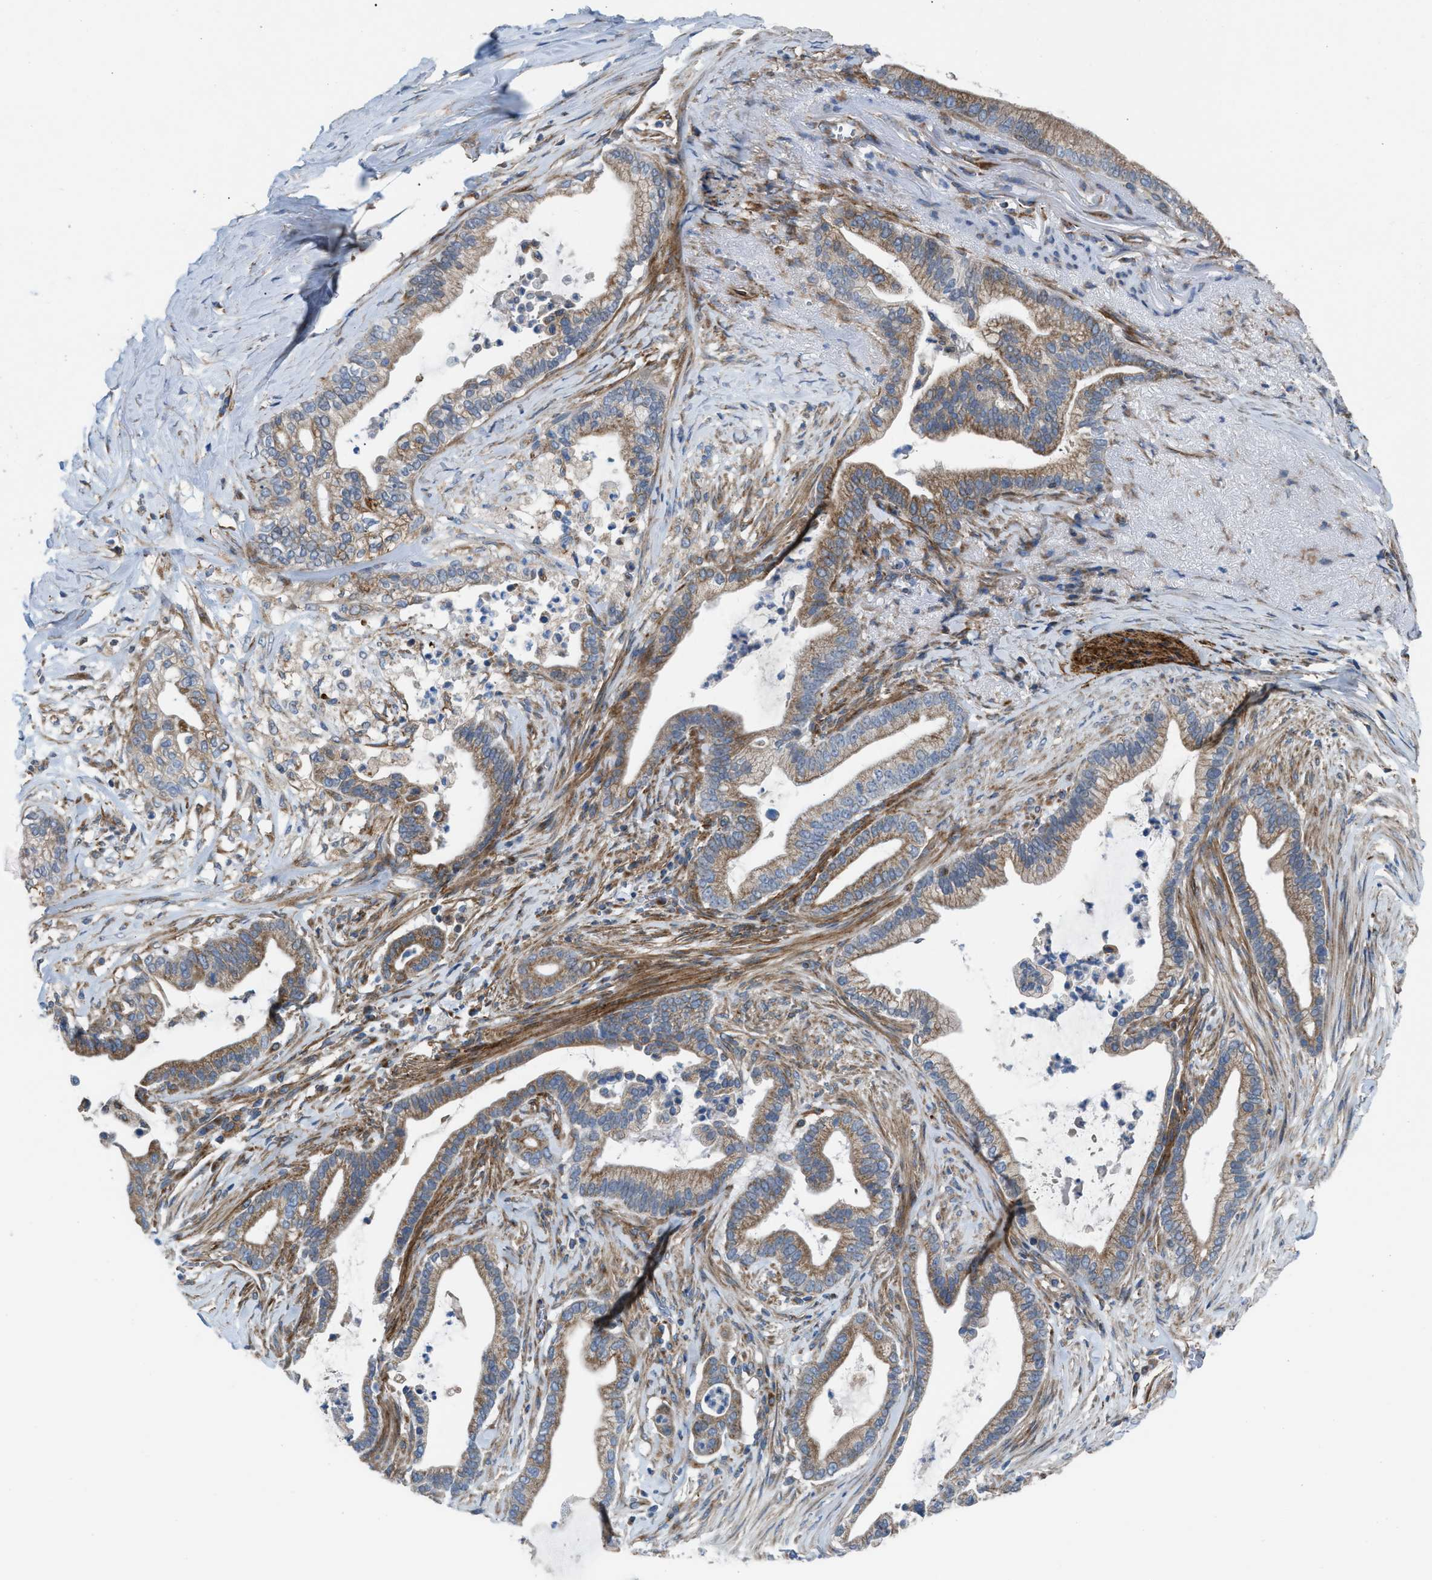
{"staining": {"intensity": "moderate", "quantity": ">75%", "location": "cytoplasmic/membranous"}, "tissue": "pancreatic cancer", "cell_type": "Tumor cells", "image_type": "cancer", "snomed": [{"axis": "morphology", "description": "Adenocarcinoma, NOS"}, {"axis": "topography", "description": "Pancreas"}], "caption": "DAB (3,3'-diaminobenzidine) immunohistochemical staining of human pancreatic cancer (adenocarcinoma) displays moderate cytoplasmic/membranous protein staining in about >75% of tumor cells.", "gene": "SLC10A3", "patient": {"sex": "male", "age": 69}}